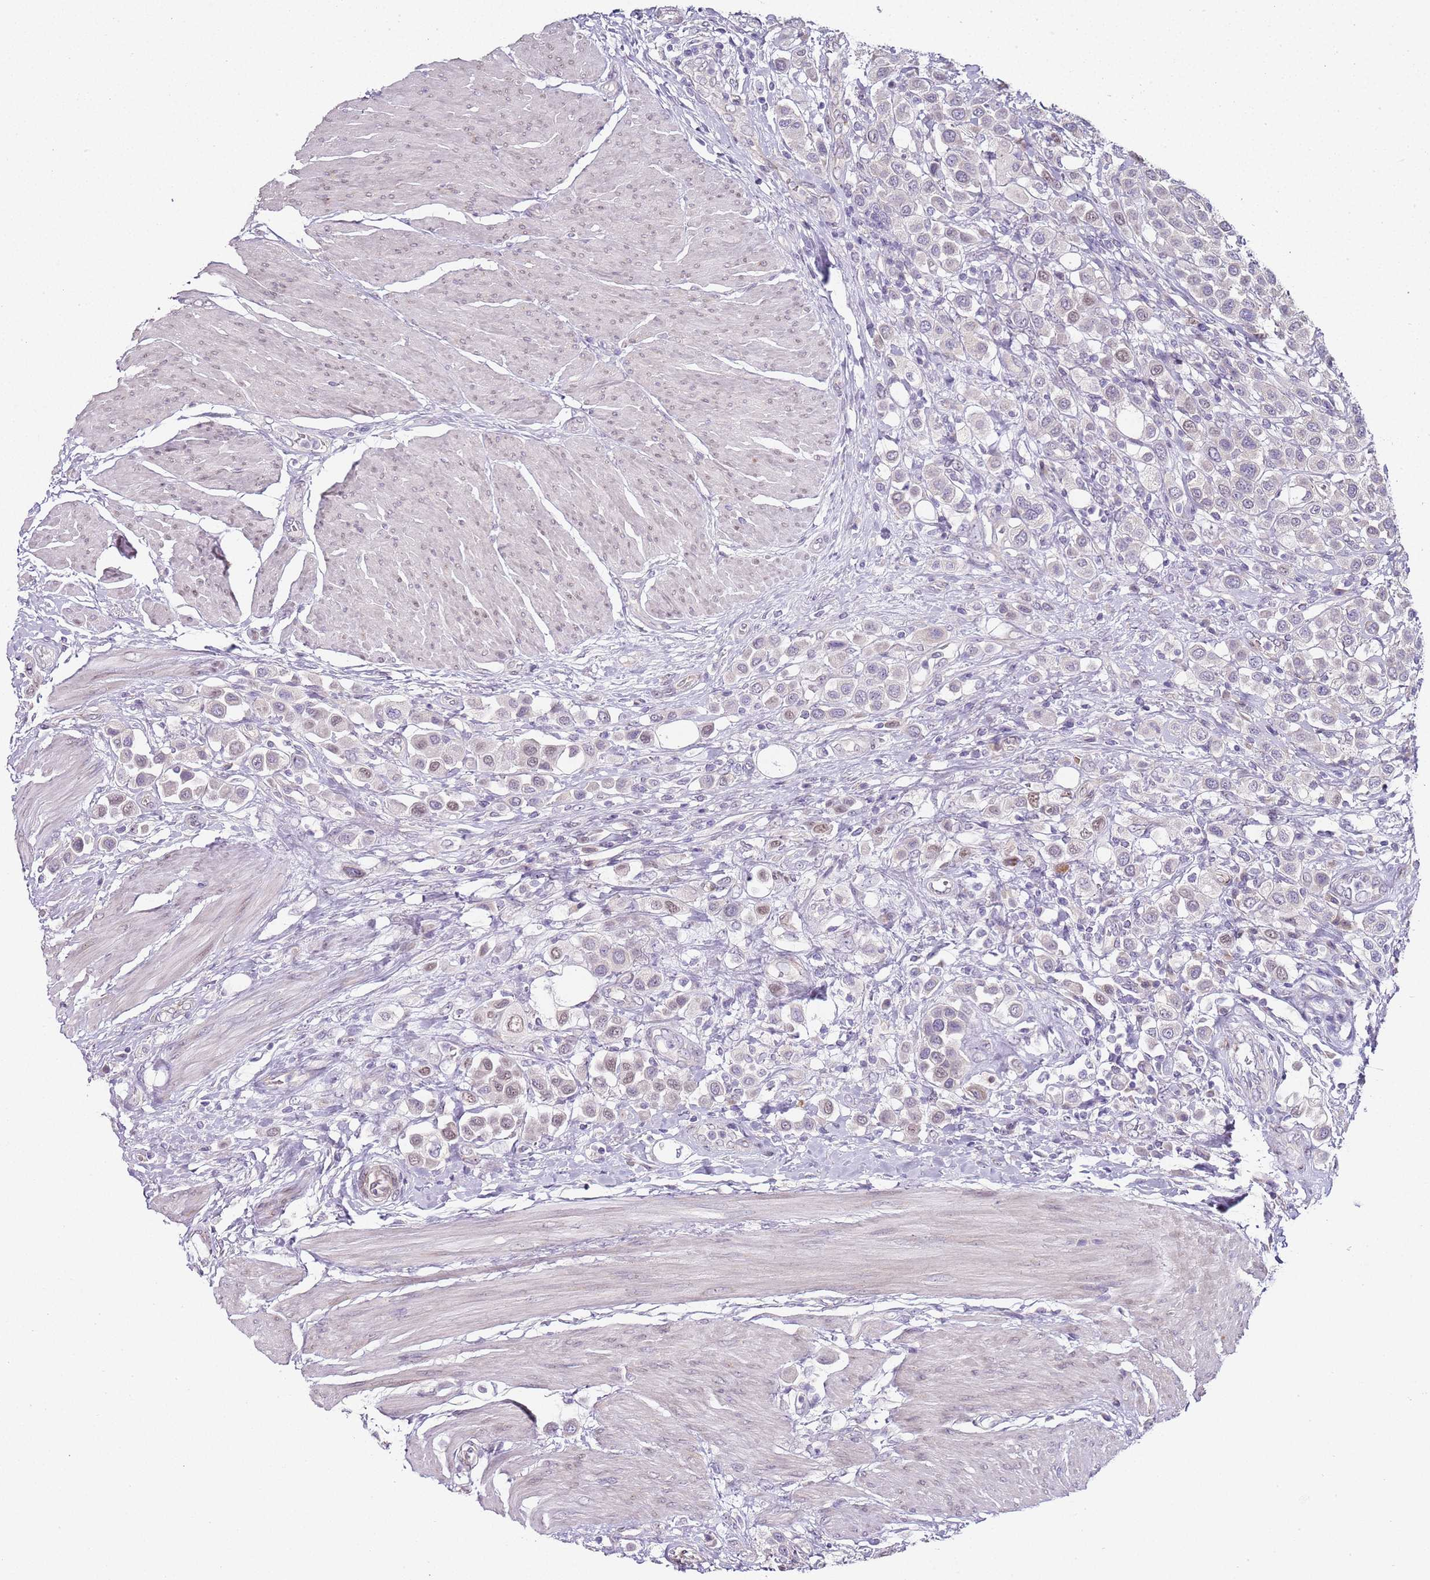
{"staining": {"intensity": "weak", "quantity": "25%-75%", "location": "nuclear"}, "tissue": "urothelial cancer", "cell_type": "Tumor cells", "image_type": "cancer", "snomed": [{"axis": "morphology", "description": "Urothelial carcinoma, High grade"}, {"axis": "topography", "description": "Urinary bladder"}], "caption": "An immunohistochemistry (IHC) micrograph of tumor tissue is shown. Protein staining in brown labels weak nuclear positivity in urothelial cancer within tumor cells.", "gene": "TBC1D9", "patient": {"sex": "male", "age": 50}}